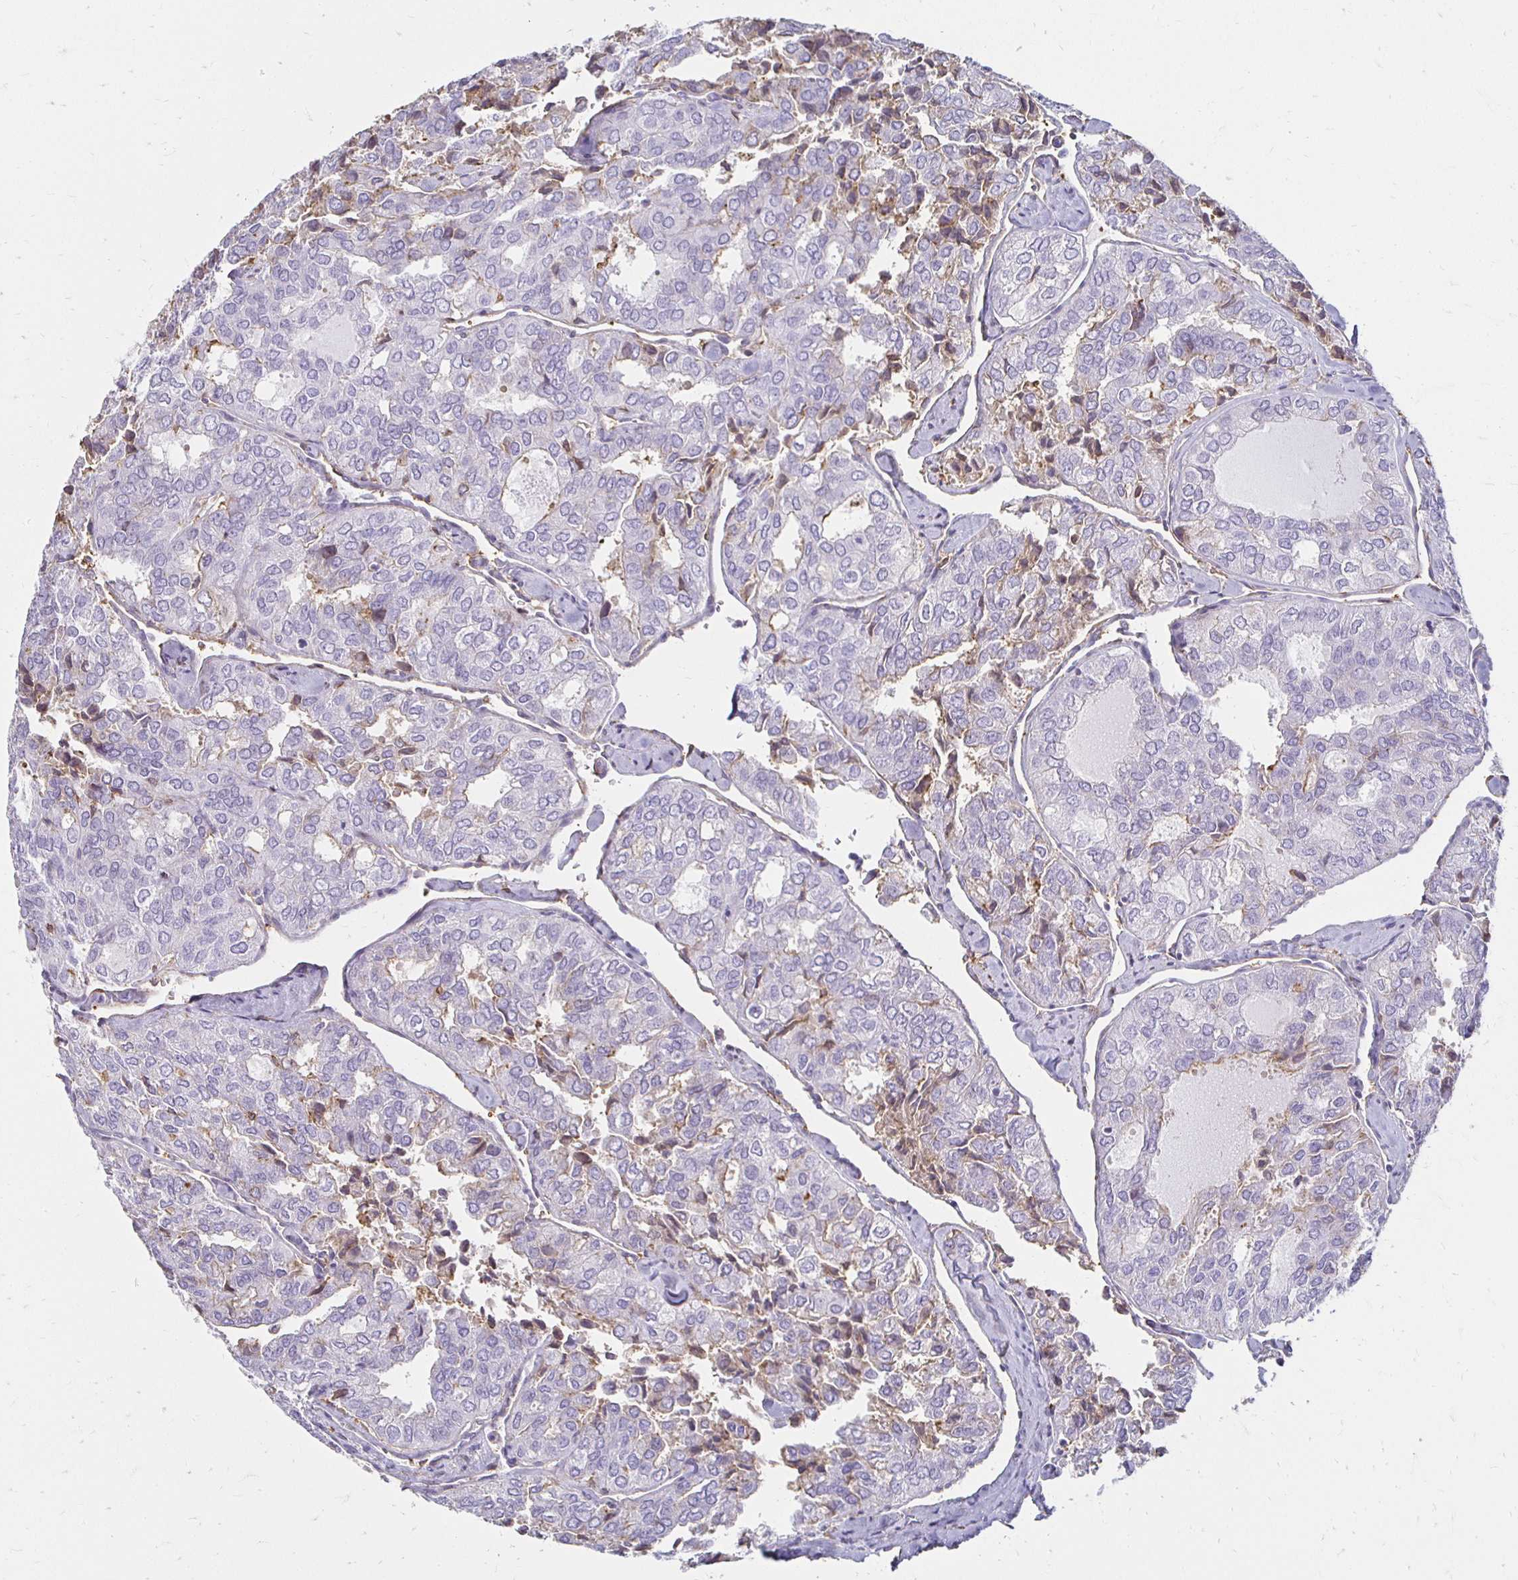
{"staining": {"intensity": "negative", "quantity": "none", "location": "none"}, "tissue": "thyroid cancer", "cell_type": "Tumor cells", "image_type": "cancer", "snomed": [{"axis": "morphology", "description": "Follicular adenoma carcinoma, NOS"}, {"axis": "topography", "description": "Thyroid gland"}], "caption": "This is an IHC micrograph of thyroid cancer. There is no positivity in tumor cells.", "gene": "TAS1R3", "patient": {"sex": "male", "age": 75}}